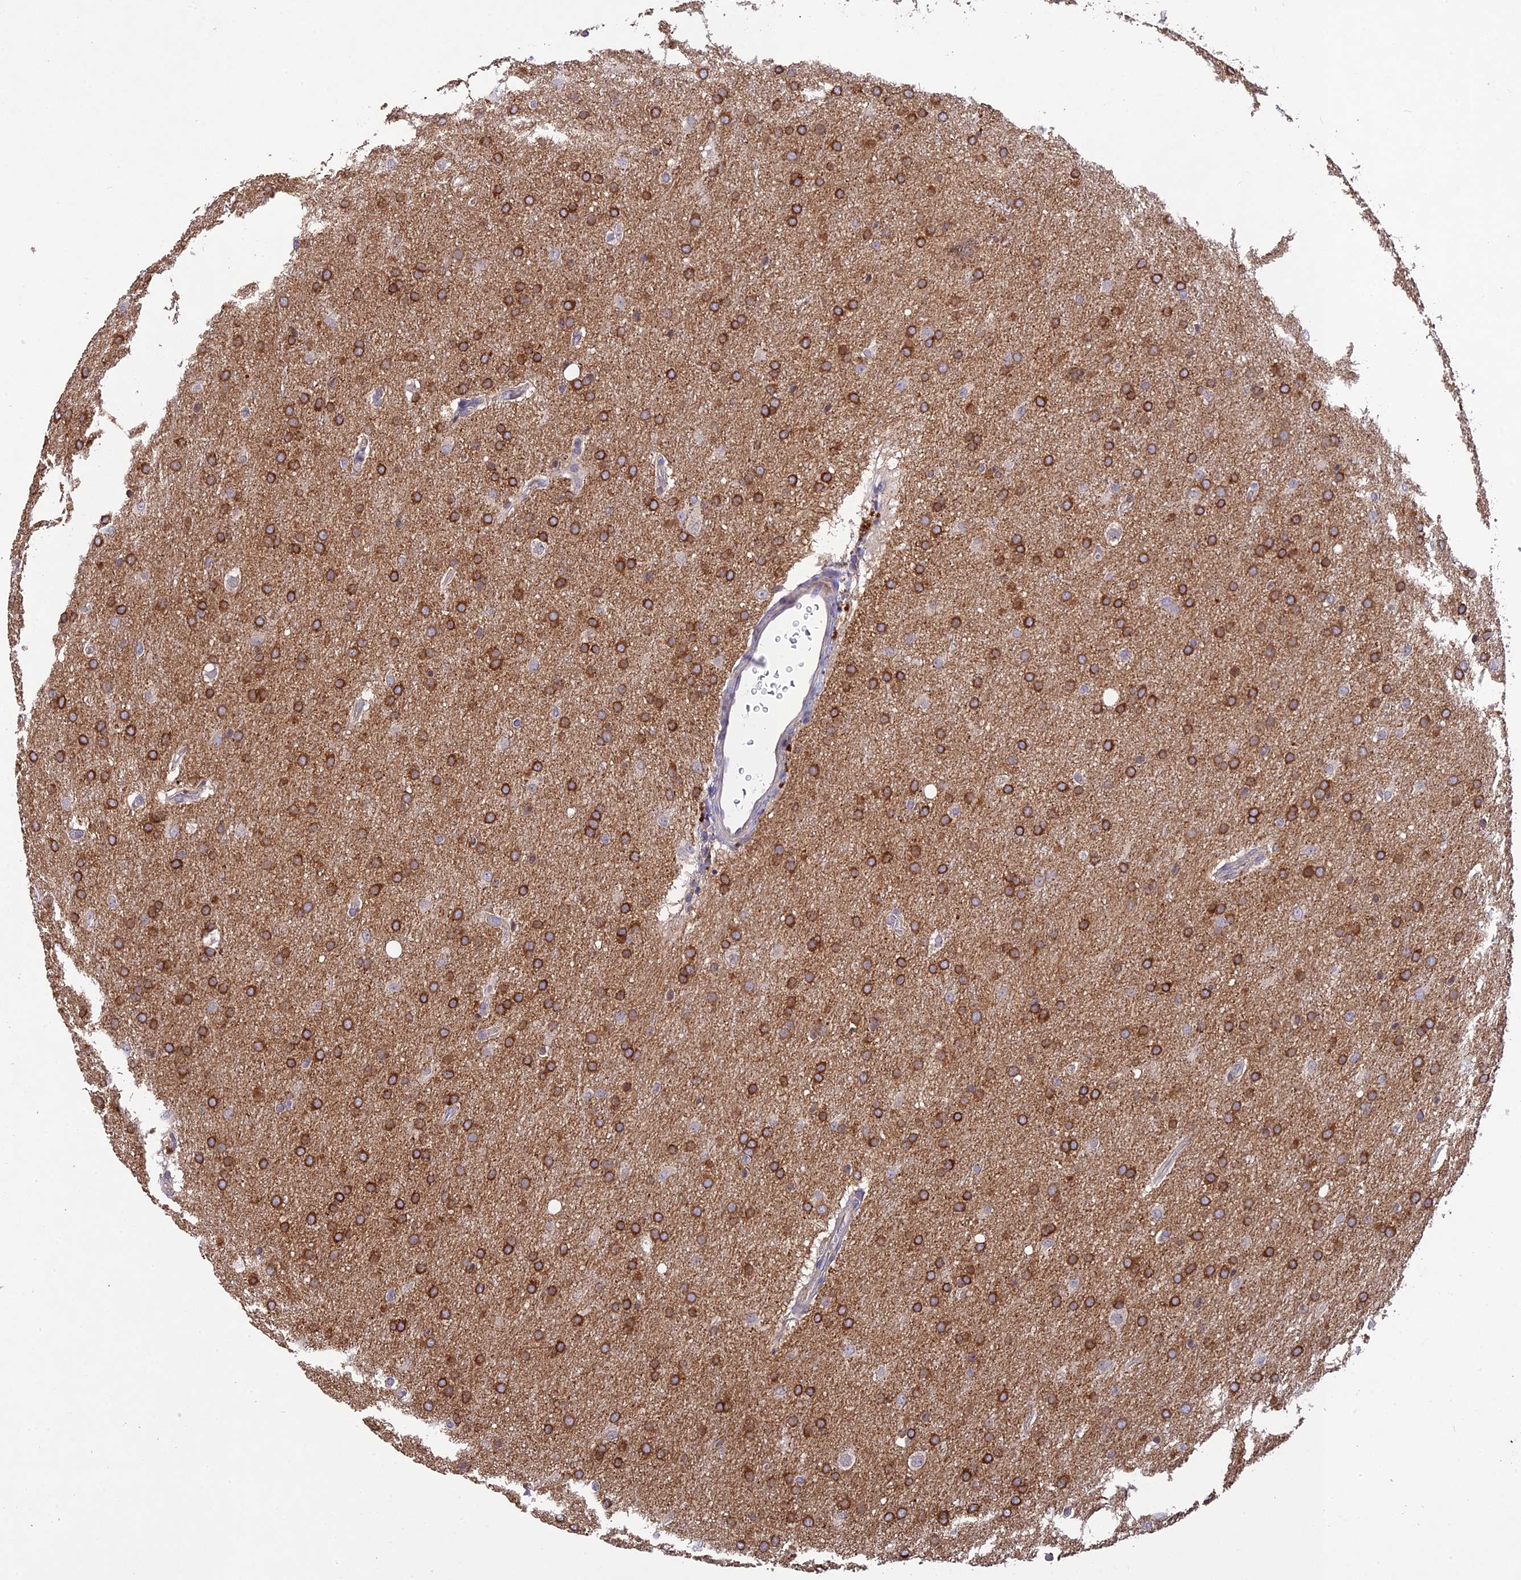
{"staining": {"intensity": "strong", "quantity": ">75%", "location": "cytoplasmic/membranous"}, "tissue": "glioma", "cell_type": "Tumor cells", "image_type": "cancer", "snomed": [{"axis": "morphology", "description": "Glioma, malignant, Low grade"}, {"axis": "topography", "description": "Brain"}], "caption": "Protein positivity by IHC displays strong cytoplasmic/membranous expression in about >75% of tumor cells in glioma.", "gene": "DENND5B", "patient": {"sex": "female", "age": 32}}